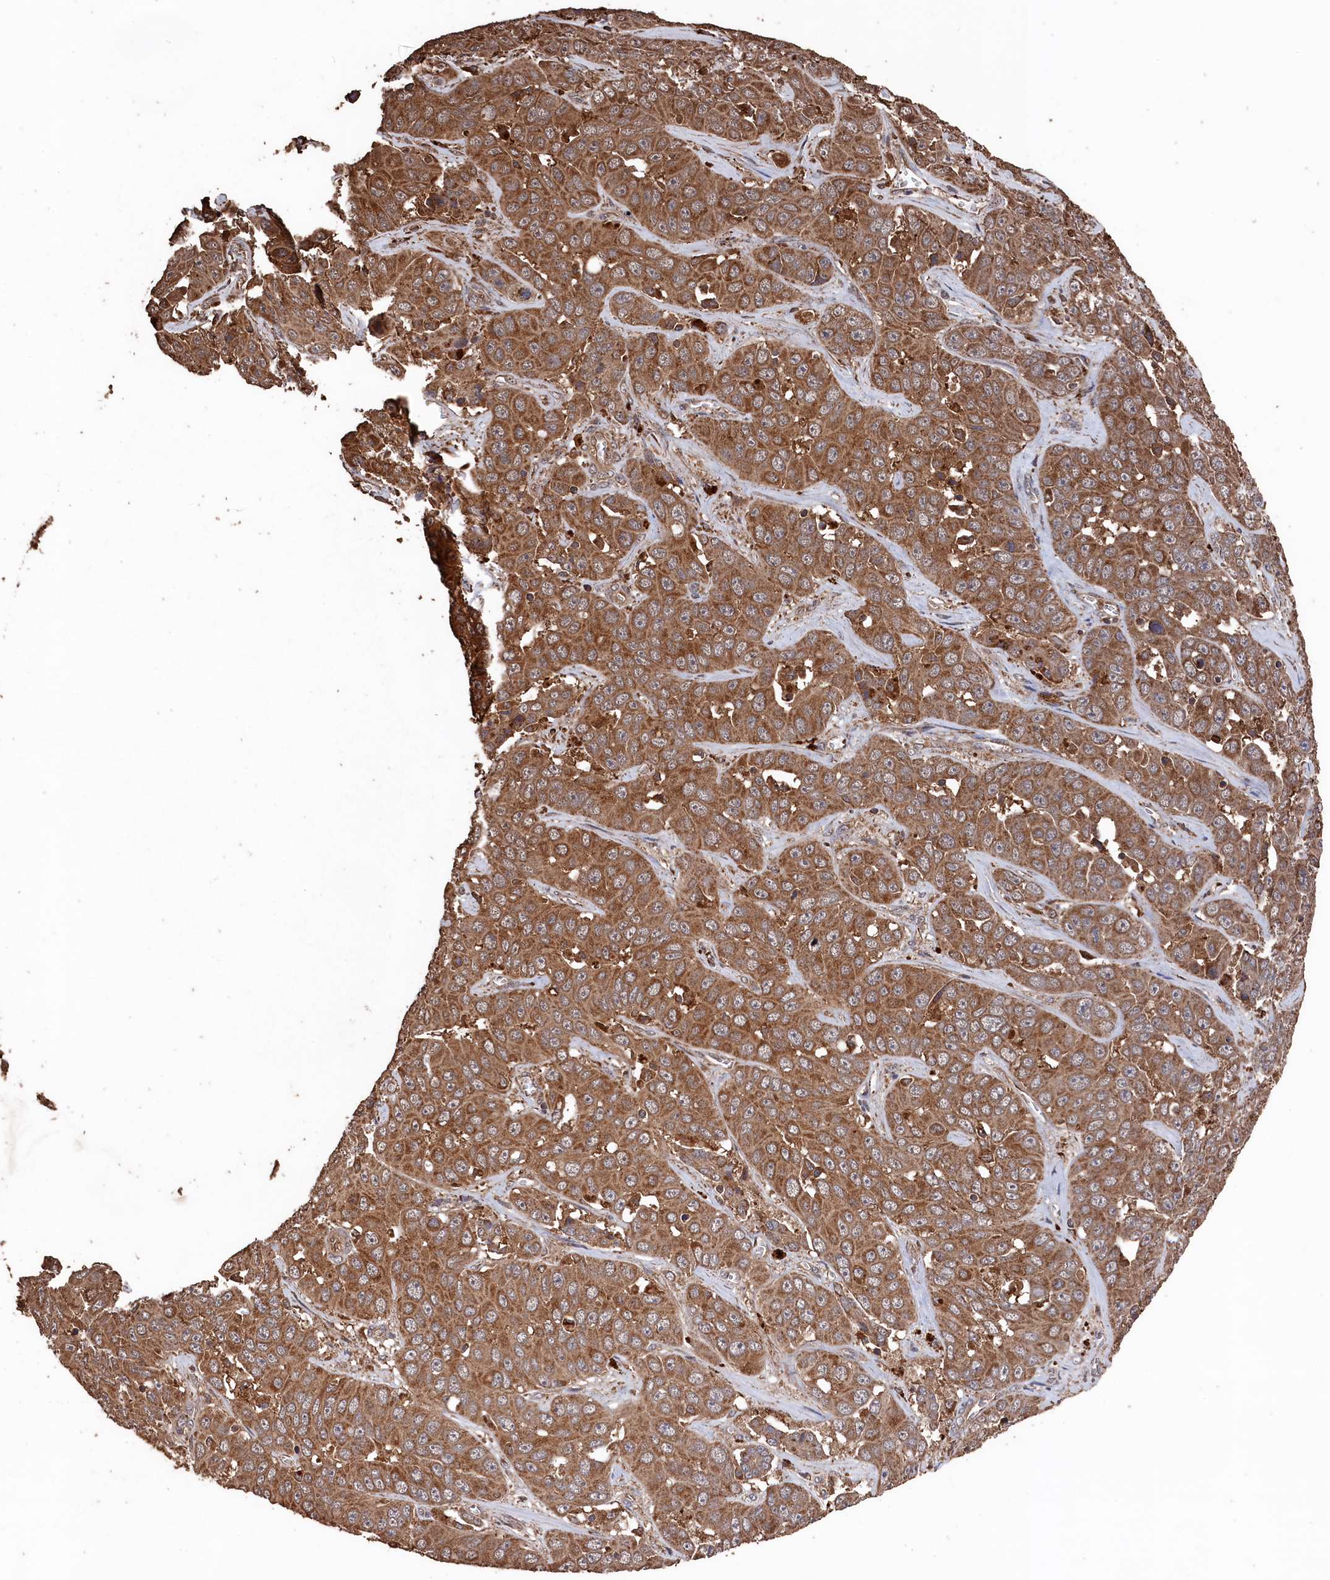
{"staining": {"intensity": "moderate", "quantity": ">75%", "location": "cytoplasmic/membranous"}, "tissue": "liver cancer", "cell_type": "Tumor cells", "image_type": "cancer", "snomed": [{"axis": "morphology", "description": "Cholangiocarcinoma"}, {"axis": "topography", "description": "Liver"}], "caption": "There is medium levels of moderate cytoplasmic/membranous staining in tumor cells of cholangiocarcinoma (liver), as demonstrated by immunohistochemical staining (brown color).", "gene": "SNX33", "patient": {"sex": "female", "age": 52}}